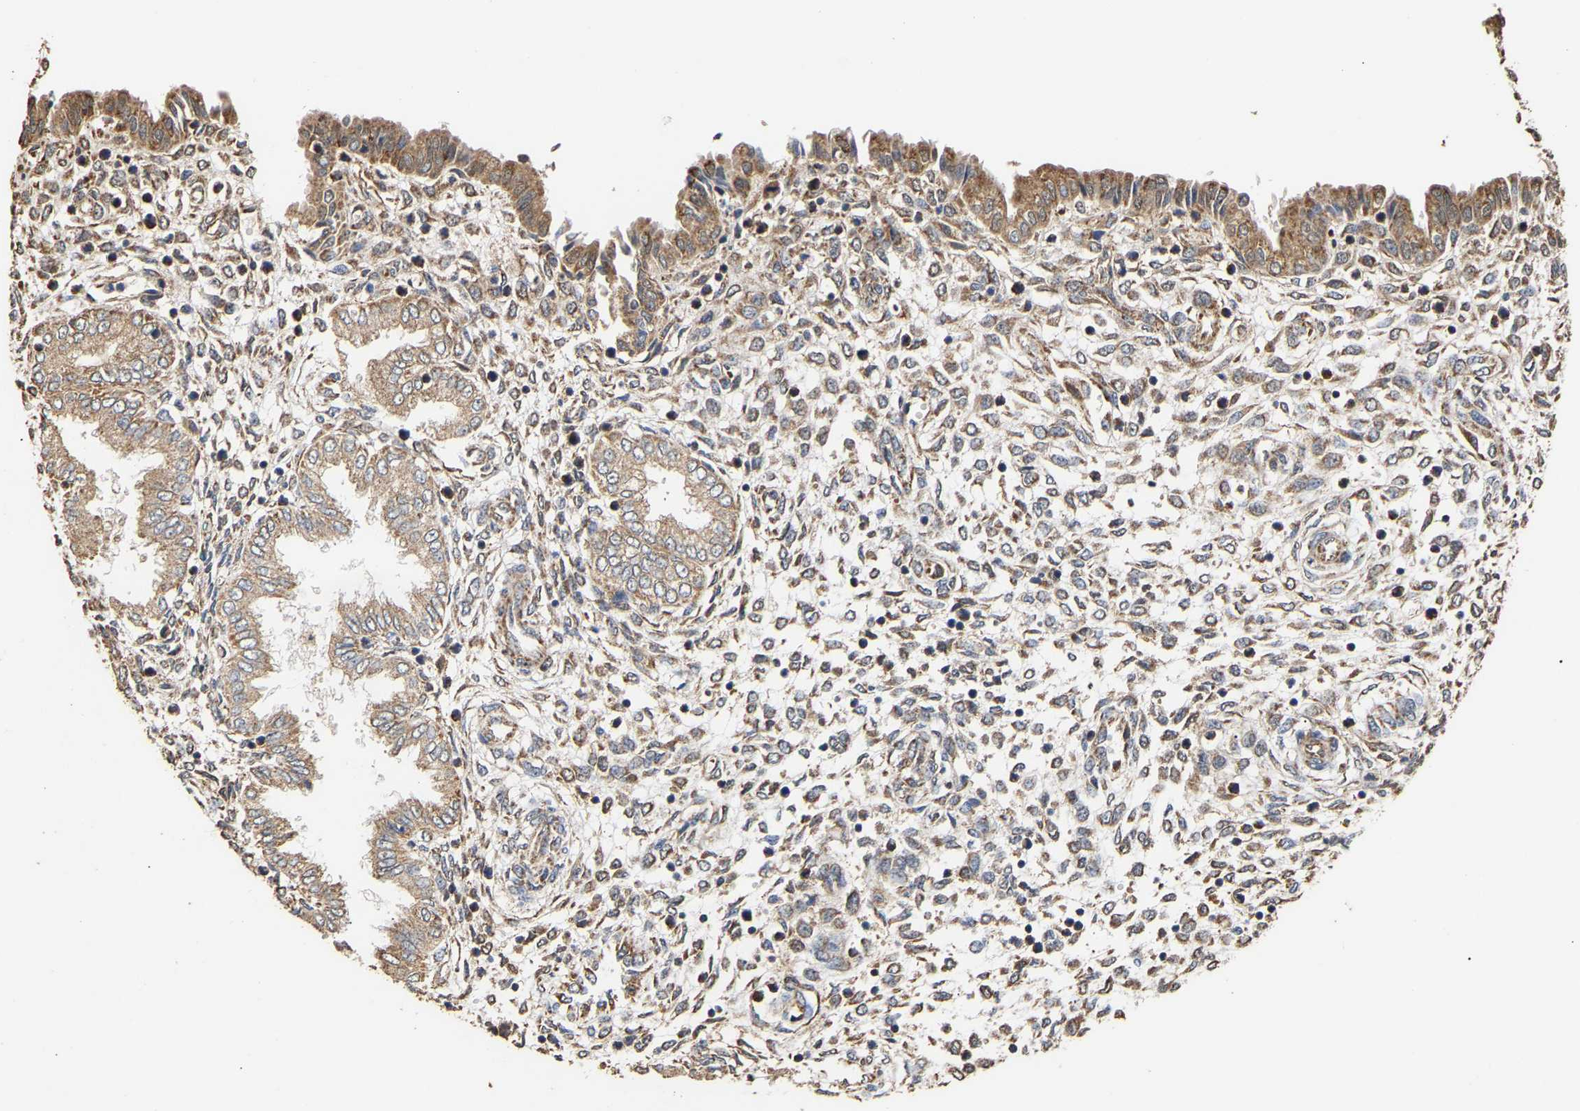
{"staining": {"intensity": "weak", "quantity": ">75%", "location": "cytoplasmic/membranous"}, "tissue": "endometrium", "cell_type": "Cells in endometrial stroma", "image_type": "normal", "snomed": [{"axis": "morphology", "description": "Normal tissue, NOS"}, {"axis": "topography", "description": "Endometrium"}], "caption": "This is a photomicrograph of immunohistochemistry staining of normal endometrium, which shows weak expression in the cytoplasmic/membranous of cells in endometrial stroma.", "gene": "ZNF26", "patient": {"sex": "female", "age": 33}}